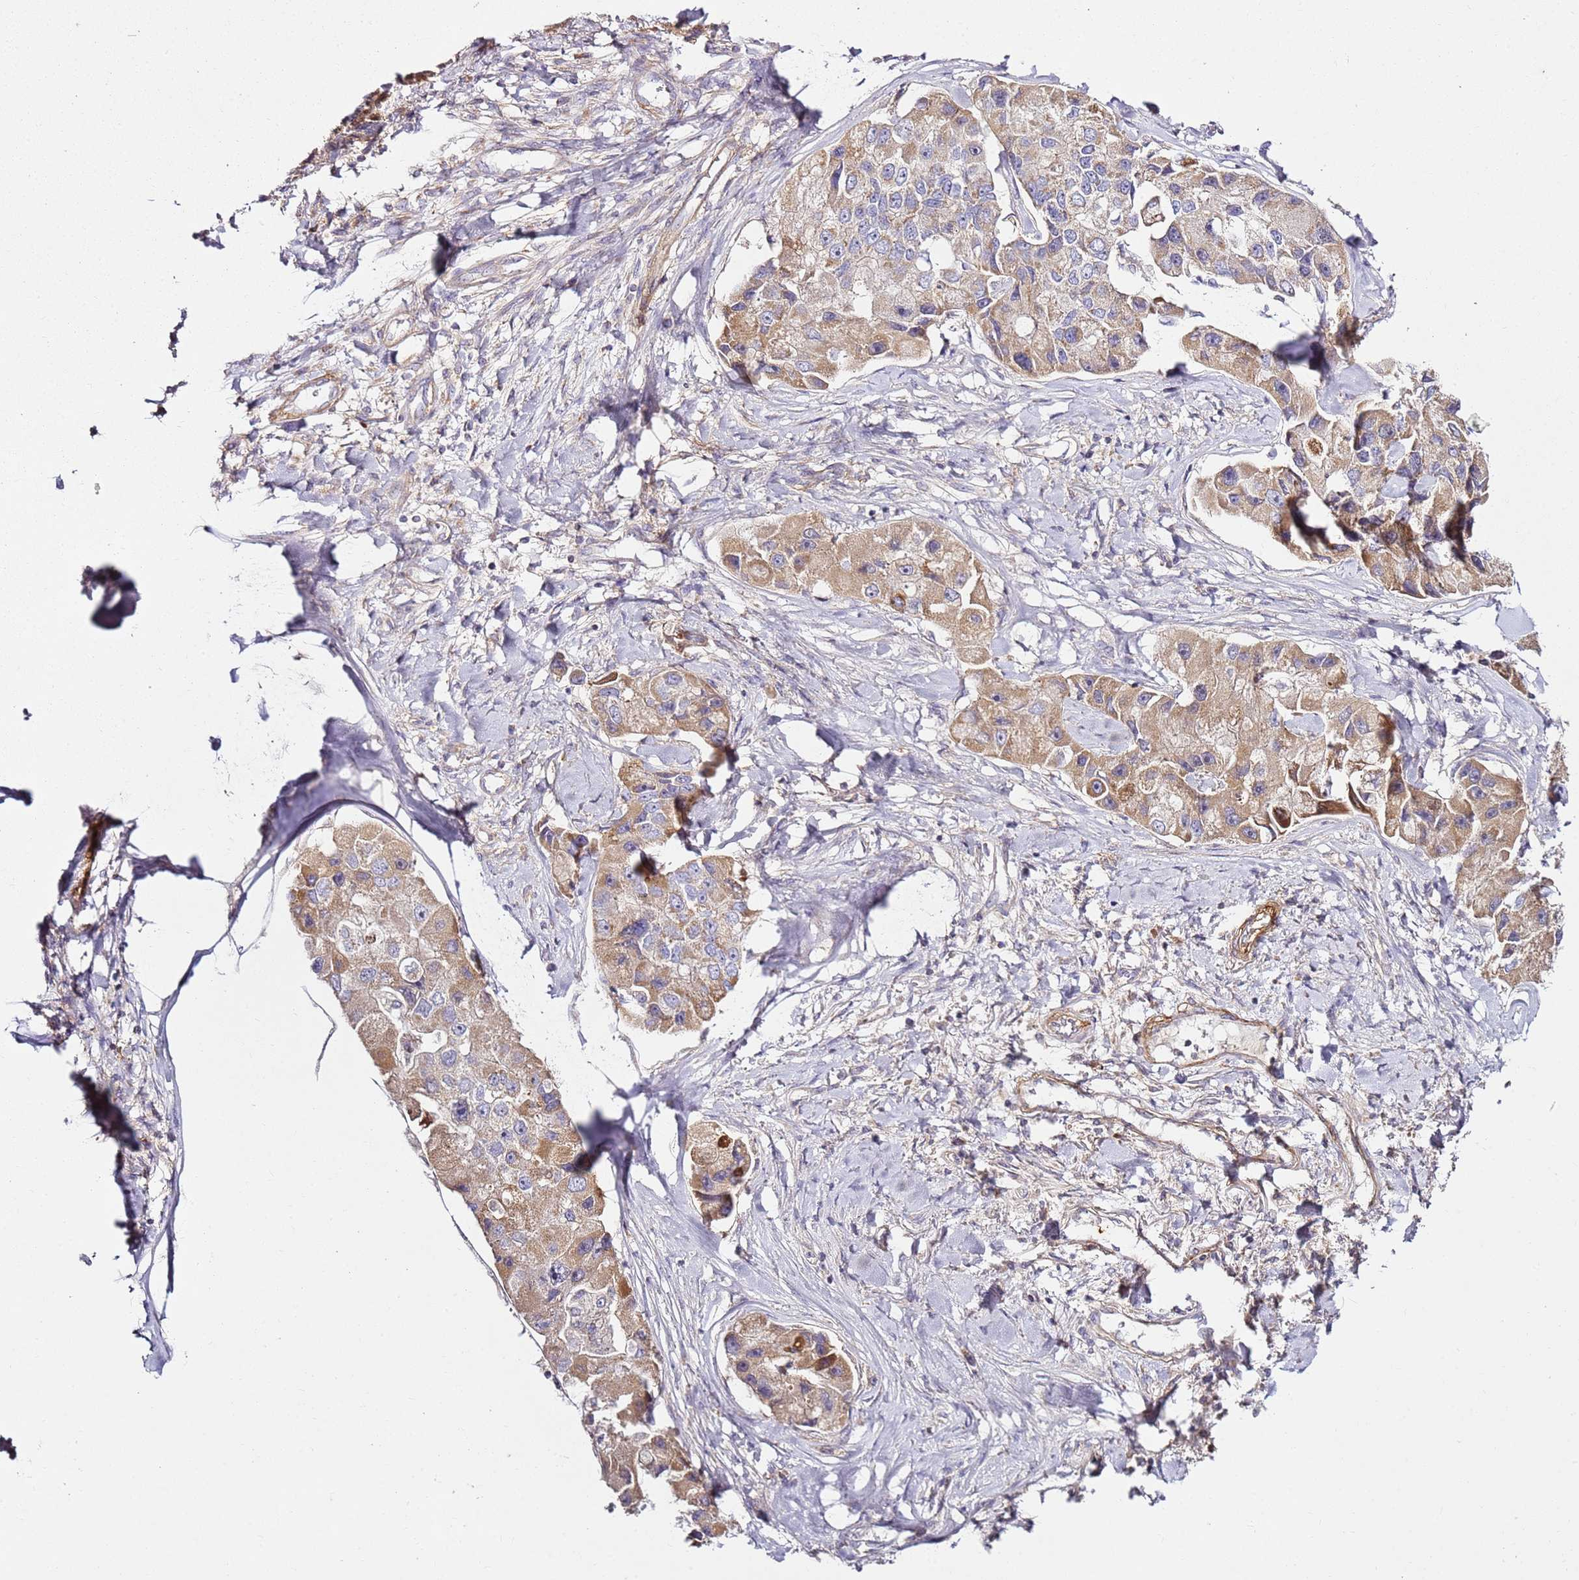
{"staining": {"intensity": "moderate", "quantity": ">75%", "location": "cytoplasmic/membranous"}, "tissue": "lung cancer", "cell_type": "Tumor cells", "image_type": "cancer", "snomed": [{"axis": "morphology", "description": "Adenocarcinoma, NOS"}, {"axis": "topography", "description": "Lung"}], "caption": "This photomicrograph exhibits lung cancer (adenocarcinoma) stained with immunohistochemistry to label a protein in brown. The cytoplasmic/membranous of tumor cells show moderate positivity for the protein. Nuclei are counter-stained blue.", "gene": "KRTAP21-3", "patient": {"sex": "female", "age": 54}}